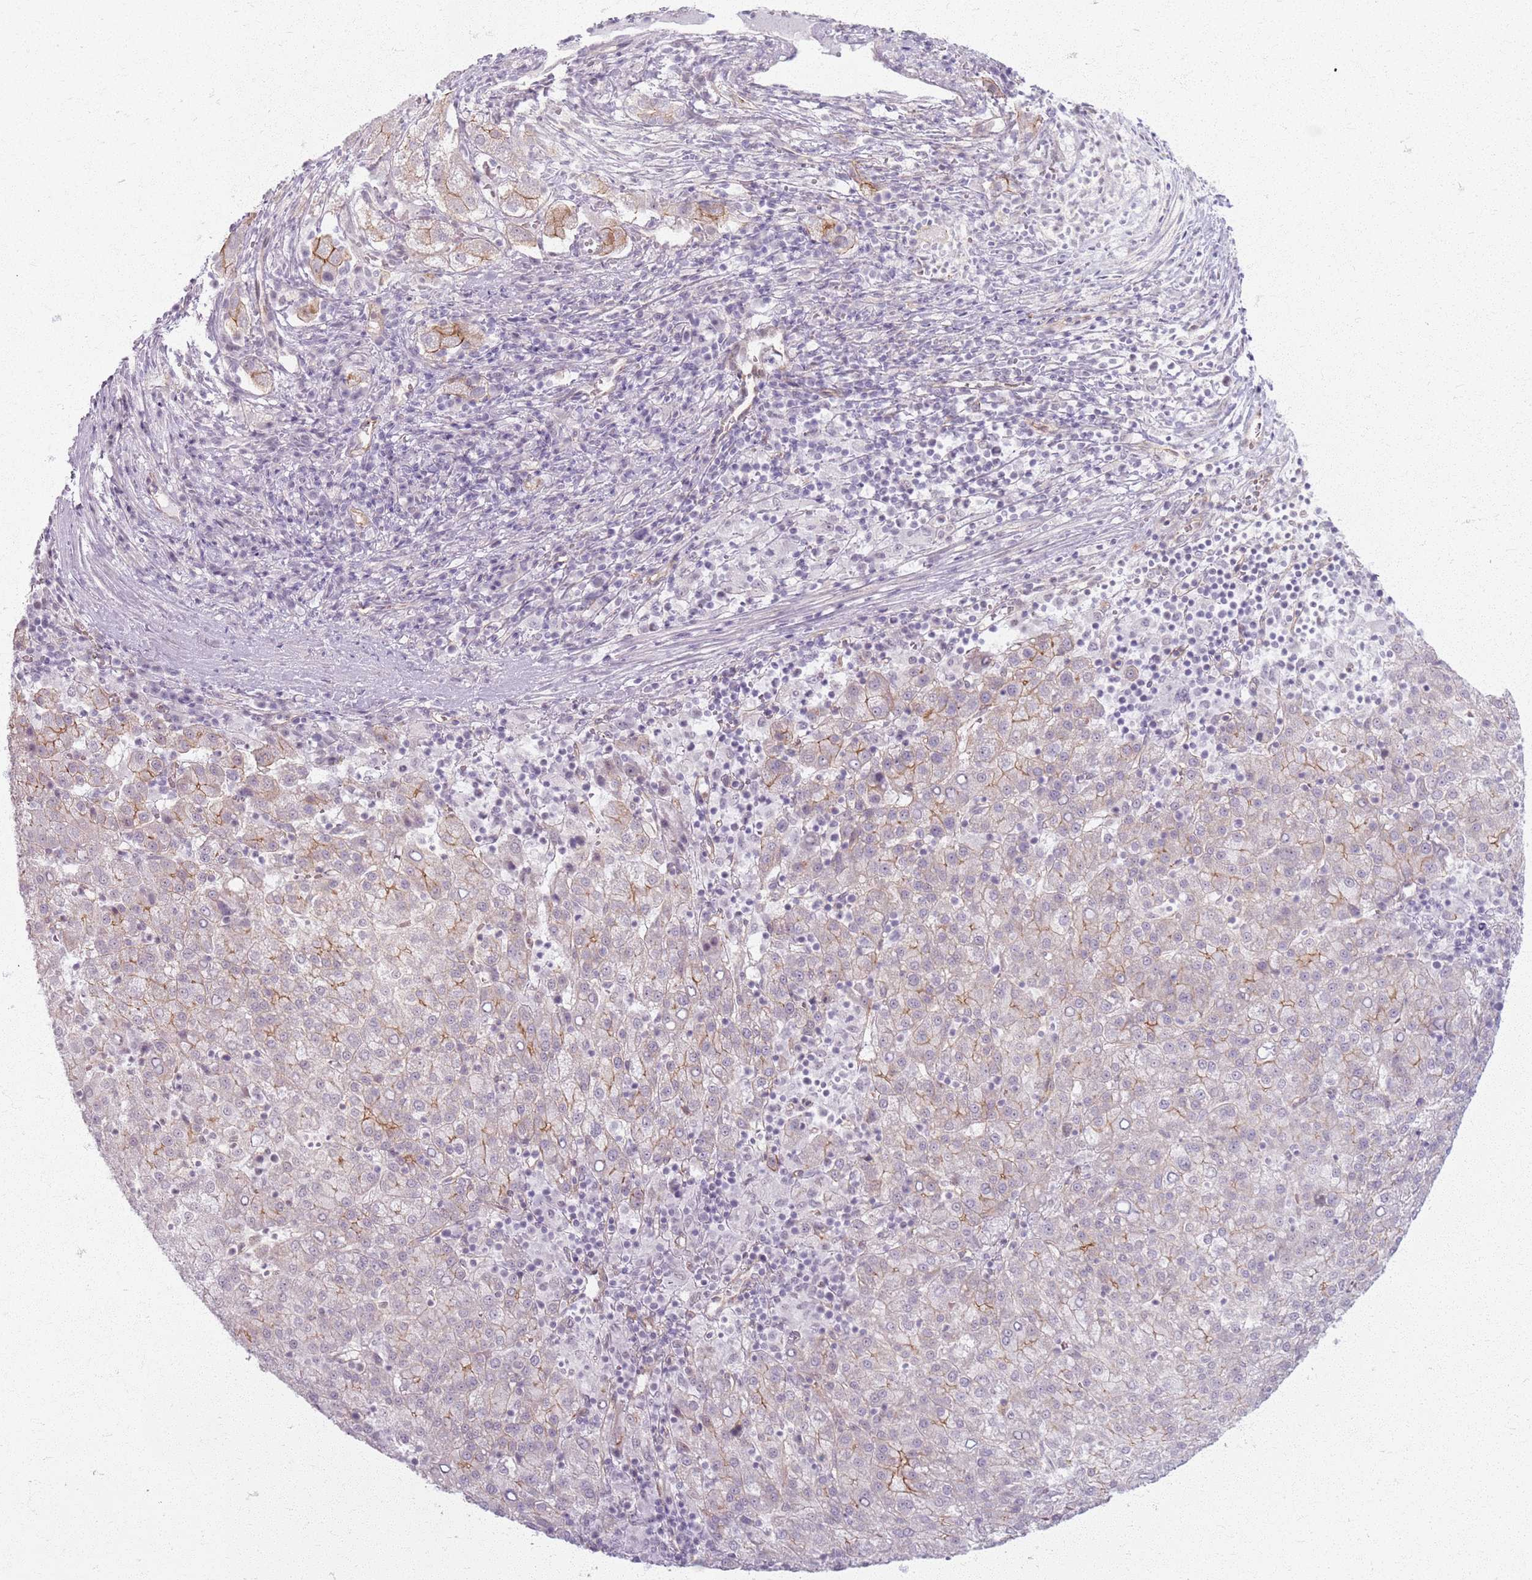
{"staining": {"intensity": "weak", "quantity": "<25%", "location": "cytoplasmic/membranous"}, "tissue": "liver cancer", "cell_type": "Tumor cells", "image_type": "cancer", "snomed": [{"axis": "morphology", "description": "Carcinoma, Hepatocellular, NOS"}, {"axis": "topography", "description": "Liver"}], "caption": "Hepatocellular carcinoma (liver) was stained to show a protein in brown. There is no significant expression in tumor cells.", "gene": "KCNA5", "patient": {"sex": "female", "age": 58}}